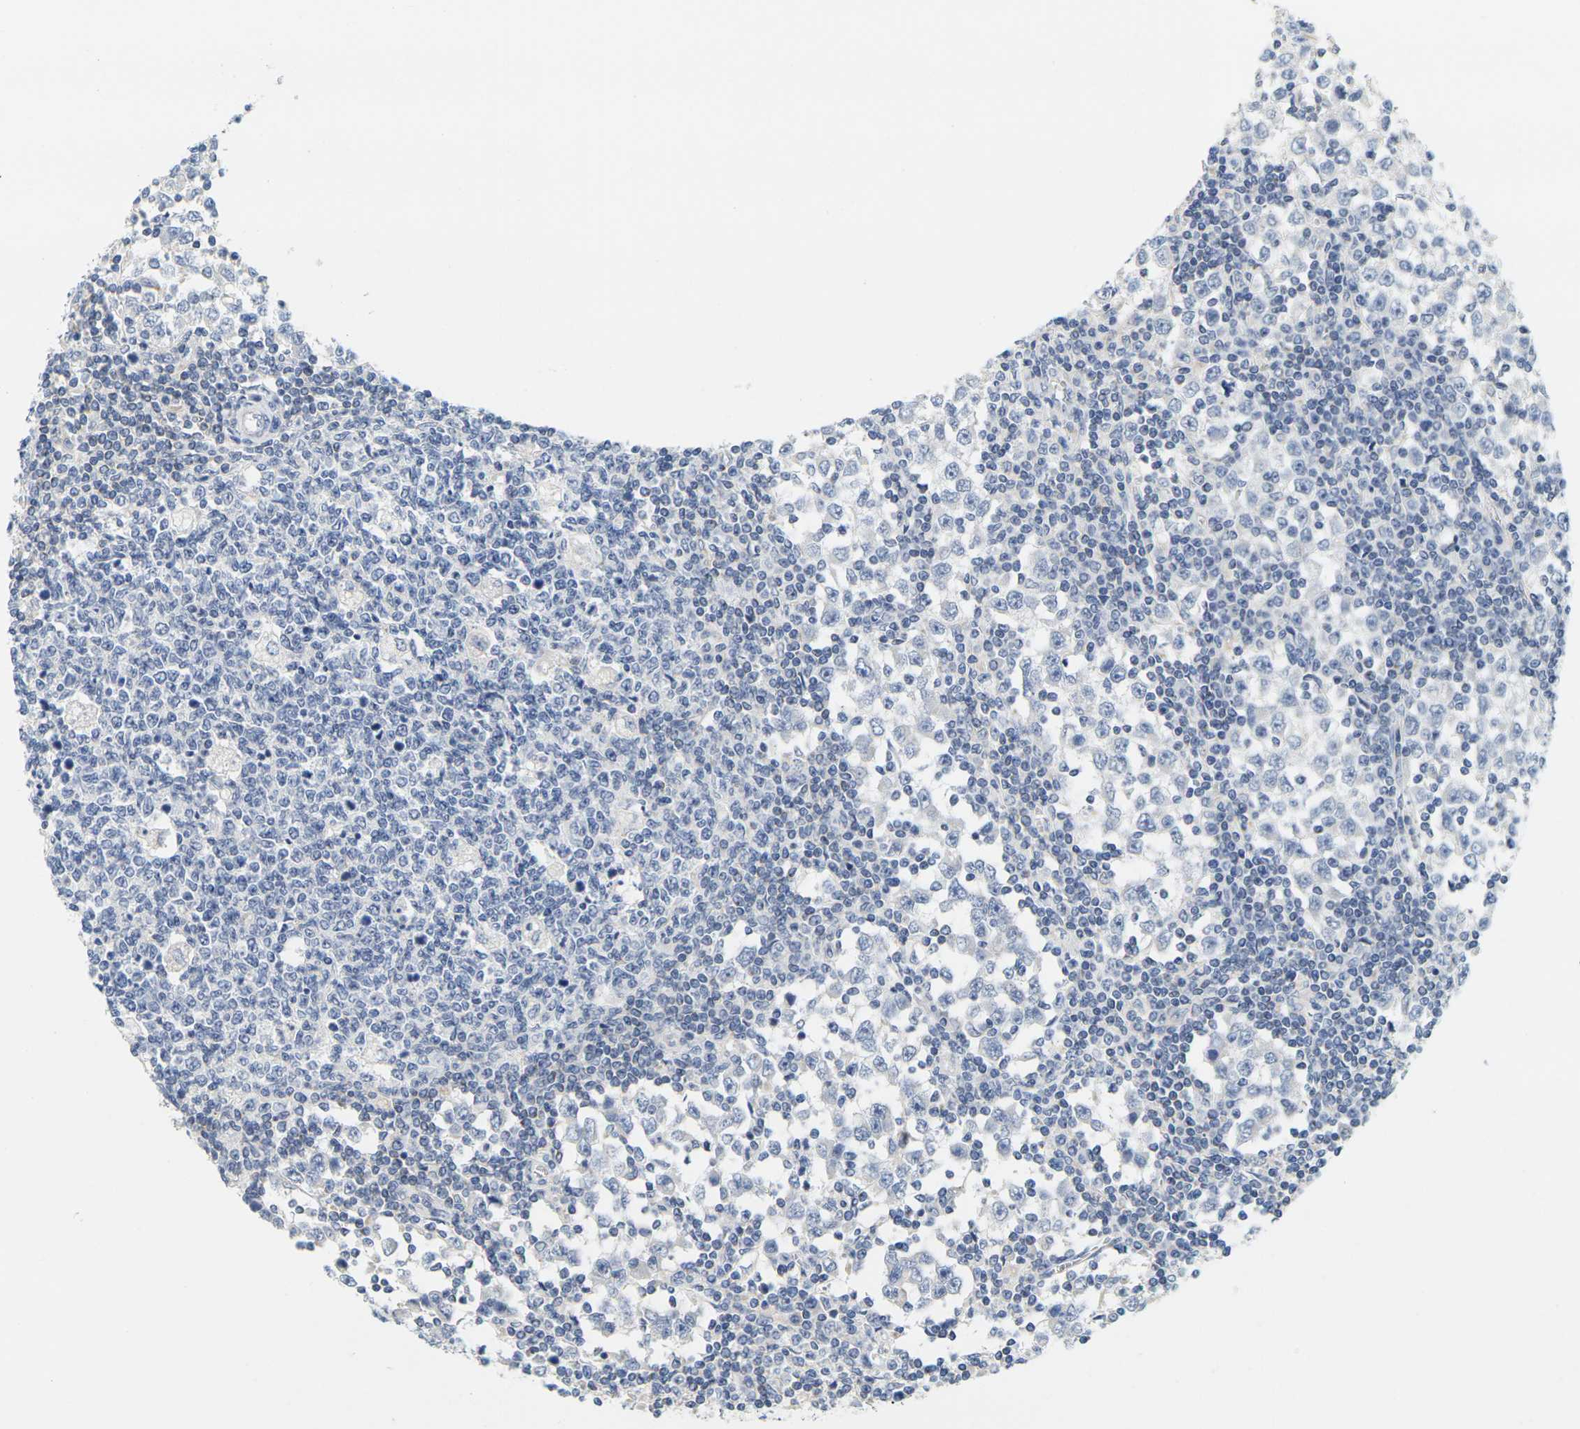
{"staining": {"intensity": "negative", "quantity": "none", "location": "none"}, "tissue": "testis cancer", "cell_type": "Tumor cells", "image_type": "cancer", "snomed": [{"axis": "morphology", "description": "Seminoma, NOS"}, {"axis": "topography", "description": "Testis"}], "caption": "IHC of testis seminoma exhibits no expression in tumor cells.", "gene": "KLK5", "patient": {"sex": "male", "age": 65}}